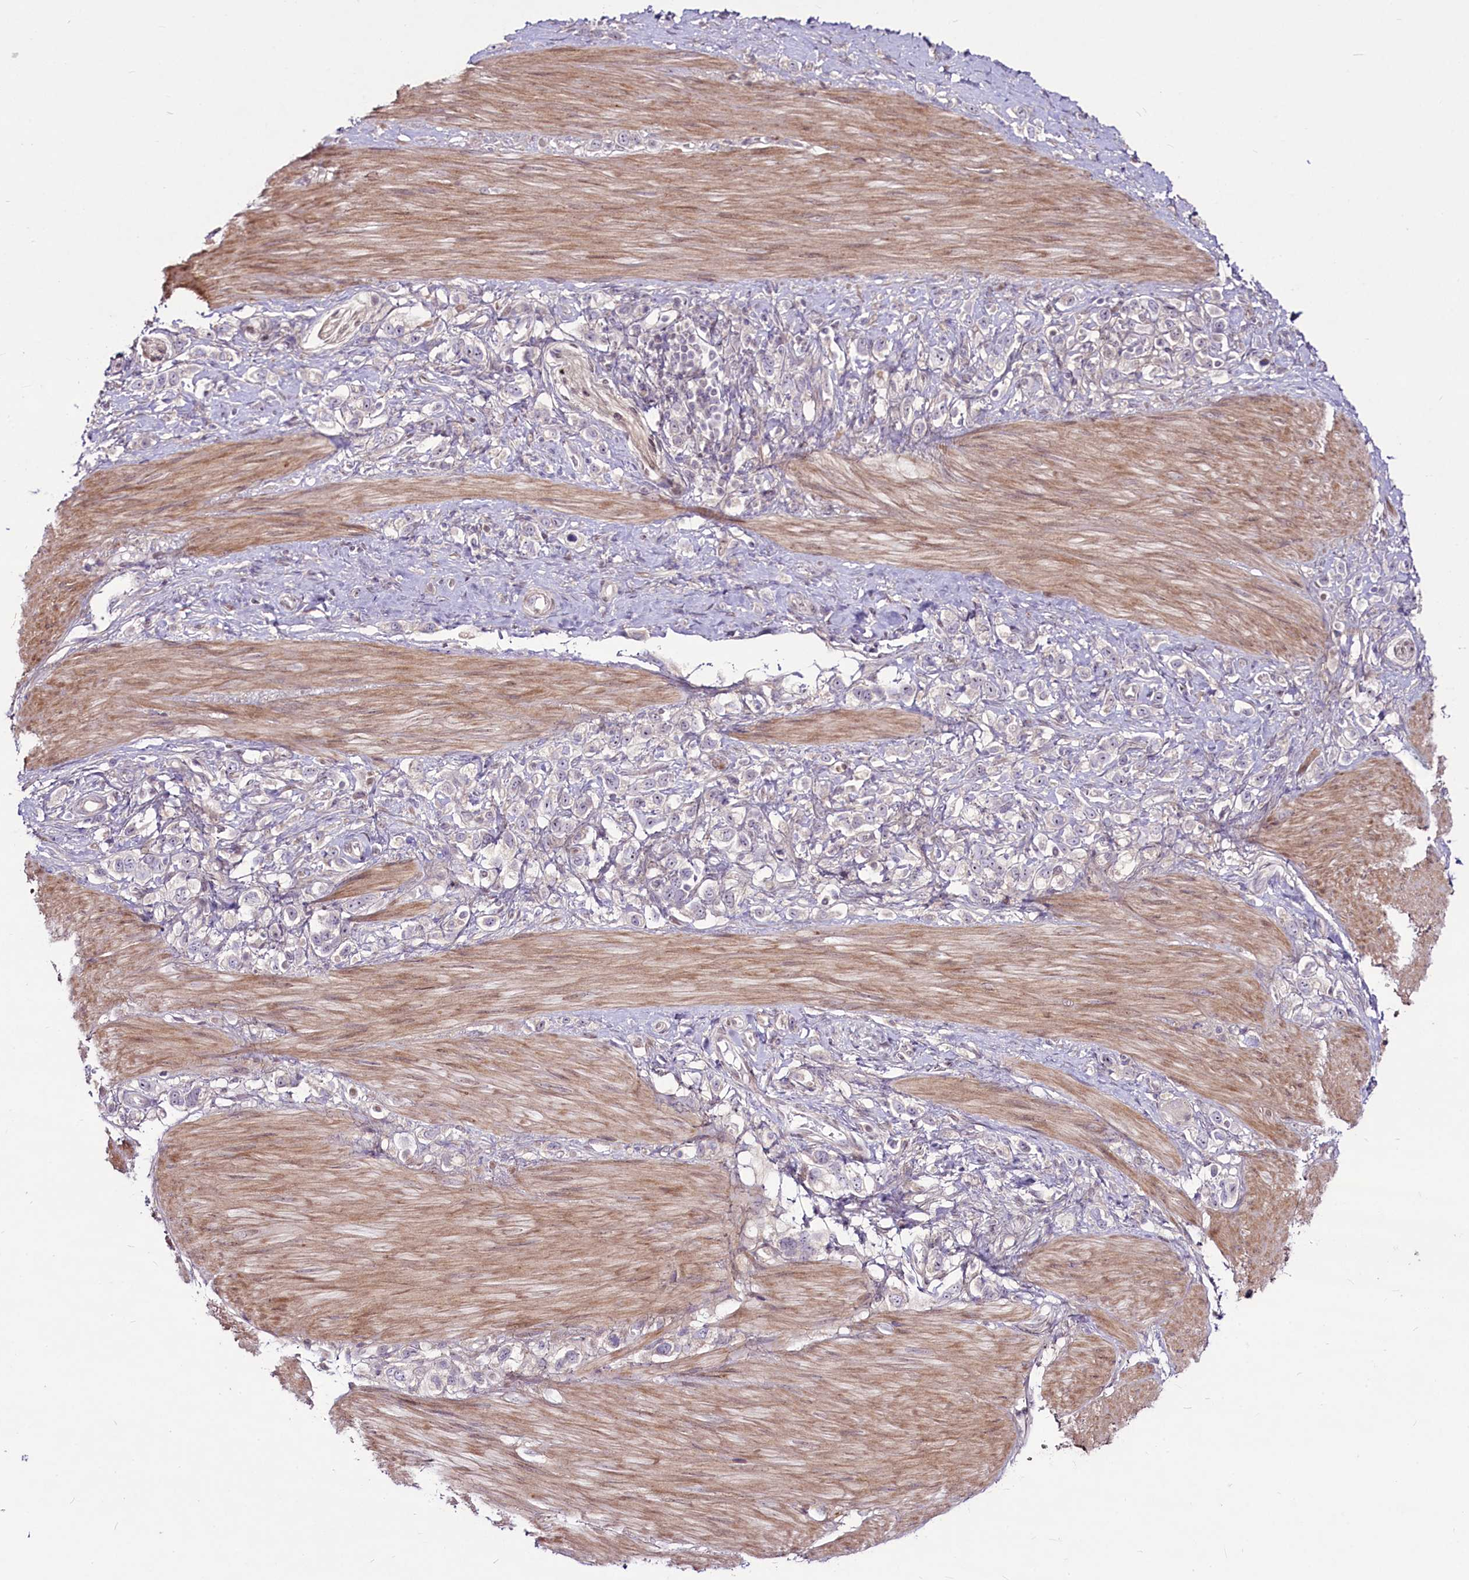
{"staining": {"intensity": "negative", "quantity": "none", "location": "none"}, "tissue": "stomach cancer", "cell_type": "Tumor cells", "image_type": "cancer", "snomed": [{"axis": "morphology", "description": "Adenocarcinoma, NOS"}, {"axis": "topography", "description": "Stomach"}], "caption": "The micrograph demonstrates no staining of tumor cells in stomach adenocarcinoma.", "gene": "RSBN1", "patient": {"sex": "female", "age": 65}}